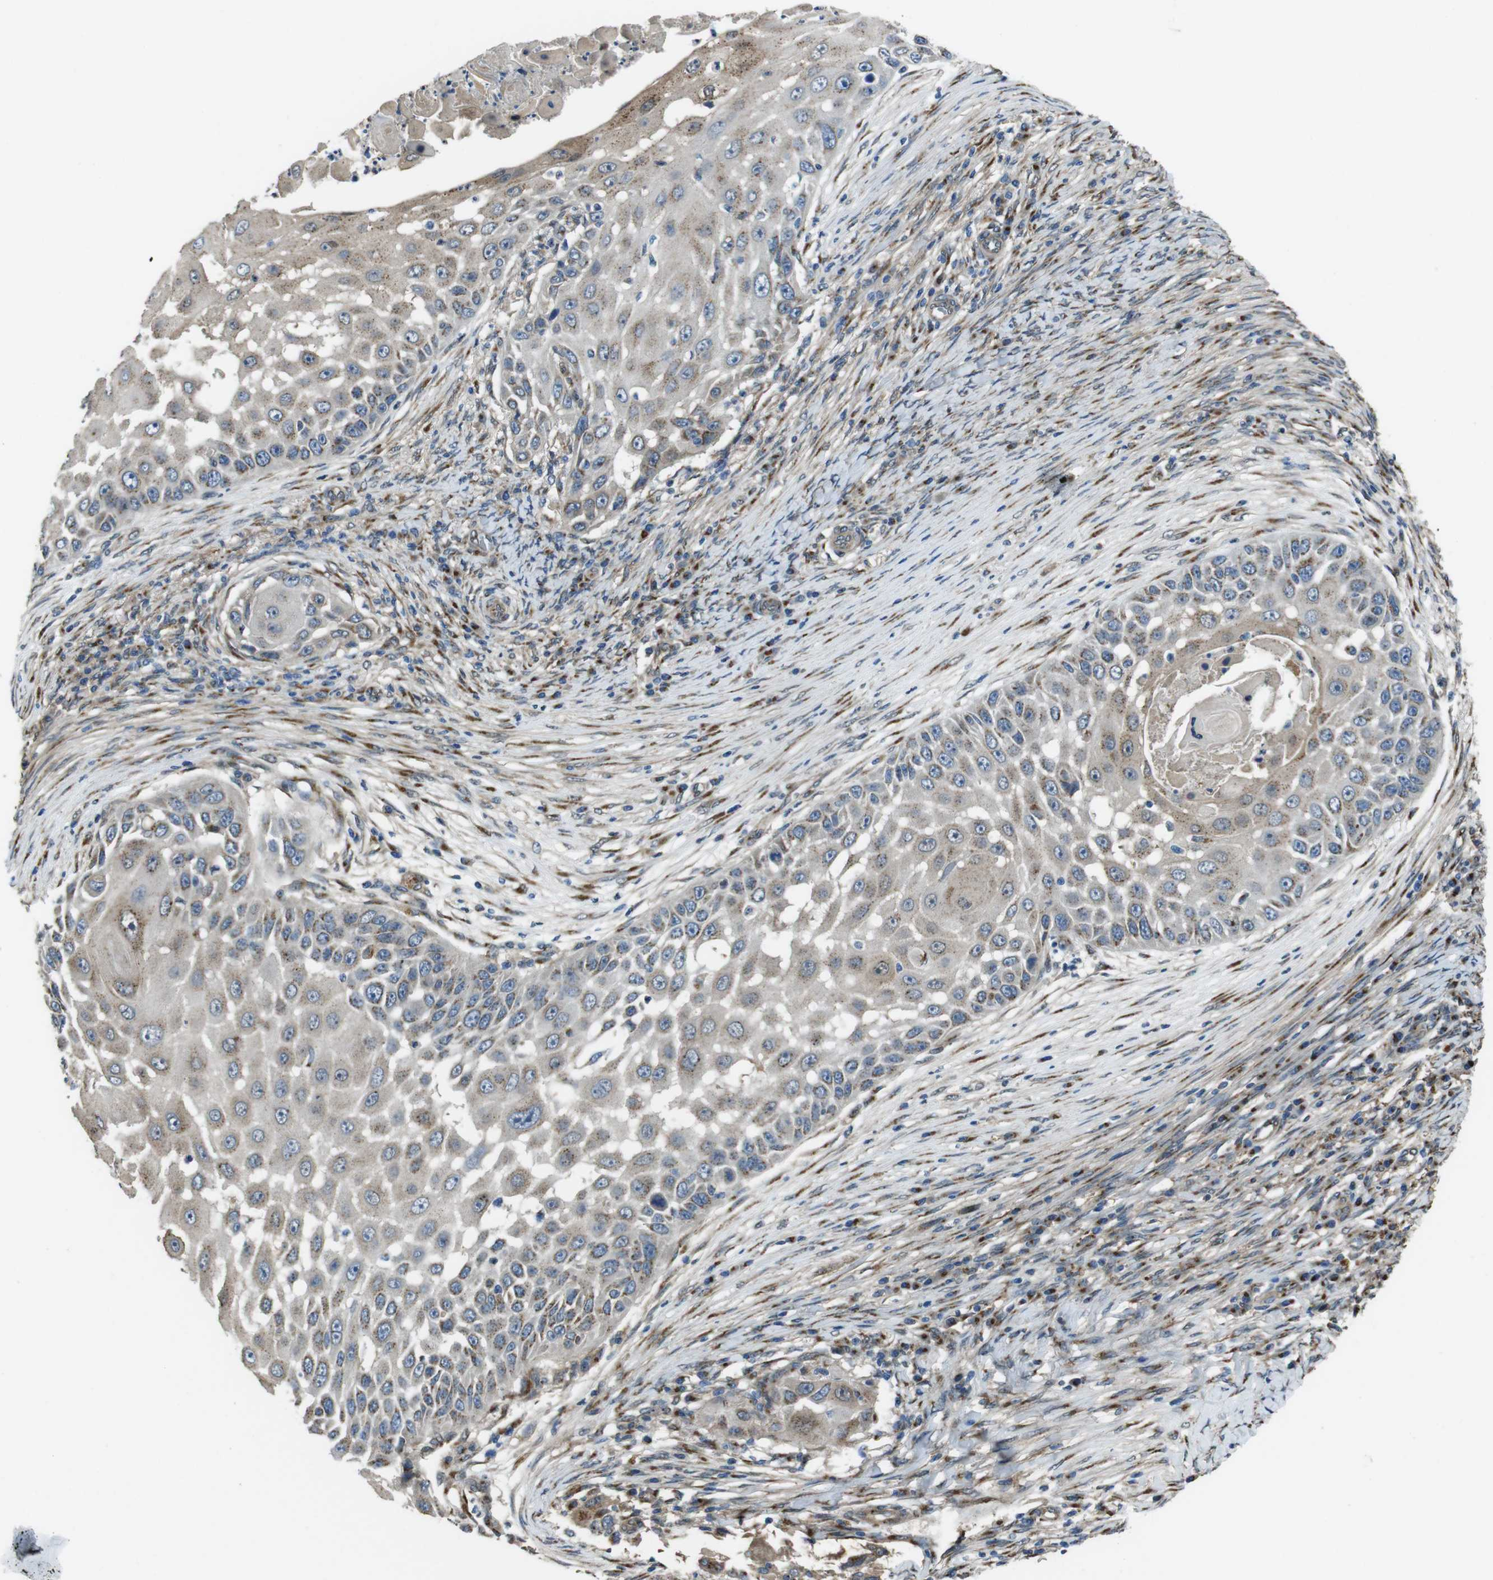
{"staining": {"intensity": "moderate", "quantity": "25%-75%", "location": "cytoplasmic/membranous"}, "tissue": "skin cancer", "cell_type": "Tumor cells", "image_type": "cancer", "snomed": [{"axis": "morphology", "description": "Squamous cell carcinoma, NOS"}, {"axis": "topography", "description": "Skin"}], "caption": "DAB (3,3'-diaminobenzidine) immunohistochemical staining of human skin cancer (squamous cell carcinoma) displays moderate cytoplasmic/membranous protein staining in about 25%-75% of tumor cells.", "gene": "RAB6A", "patient": {"sex": "female", "age": 44}}